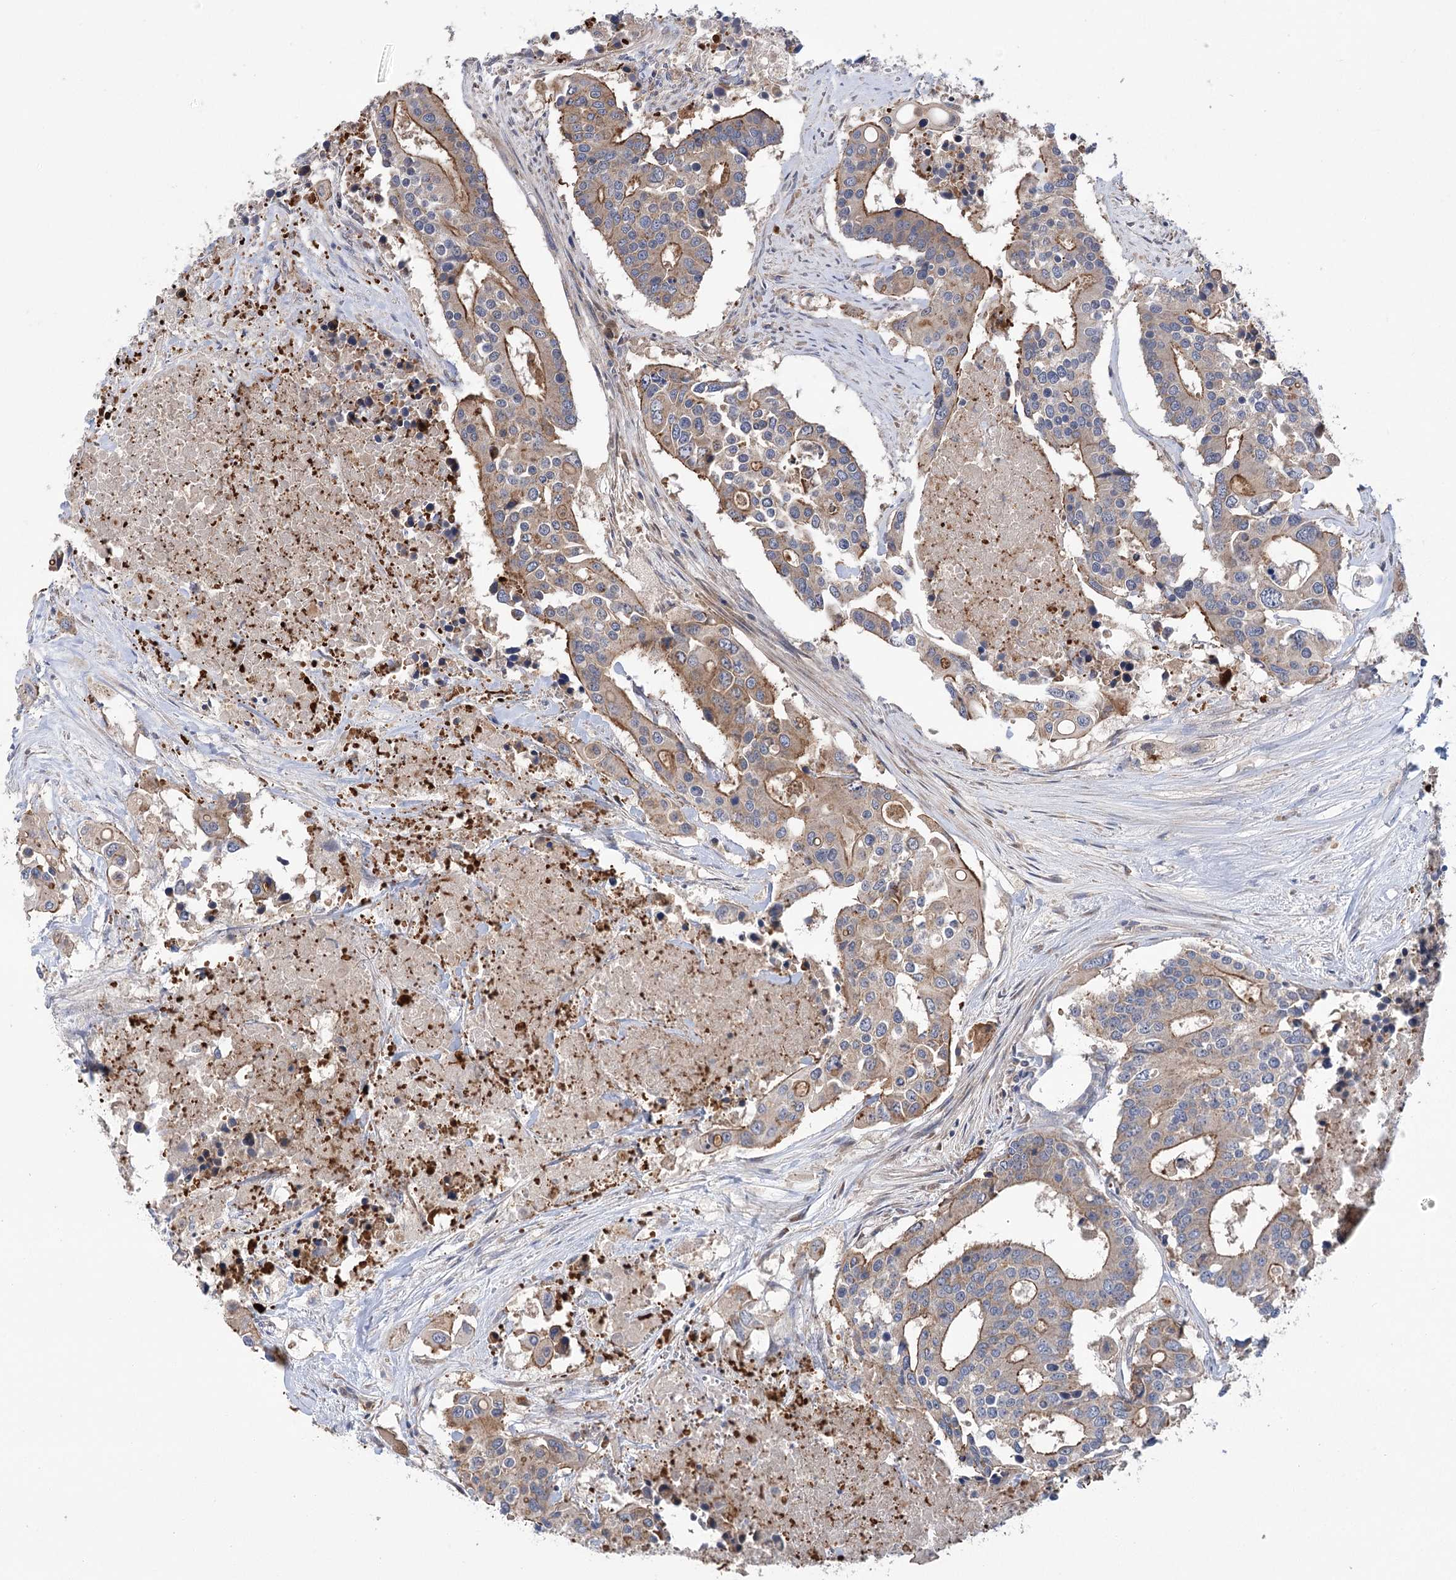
{"staining": {"intensity": "moderate", "quantity": ">75%", "location": "cytoplasmic/membranous"}, "tissue": "colorectal cancer", "cell_type": "Tumor cells", "image_type": "cancer", "snomed": [{"axis": "morphology", "description": "Adenocarcinoma, NOS"}, {"axis": "topography", "description": "Colon"}], "caption": "The photomicrograph reveals staining of colorectal cancer, revealing moderate cytoplasmic/membranous protein staining (brown color) within tumor cells.", "gene": "VPS37B", "patient": {"sex": "male", "age": 77}}